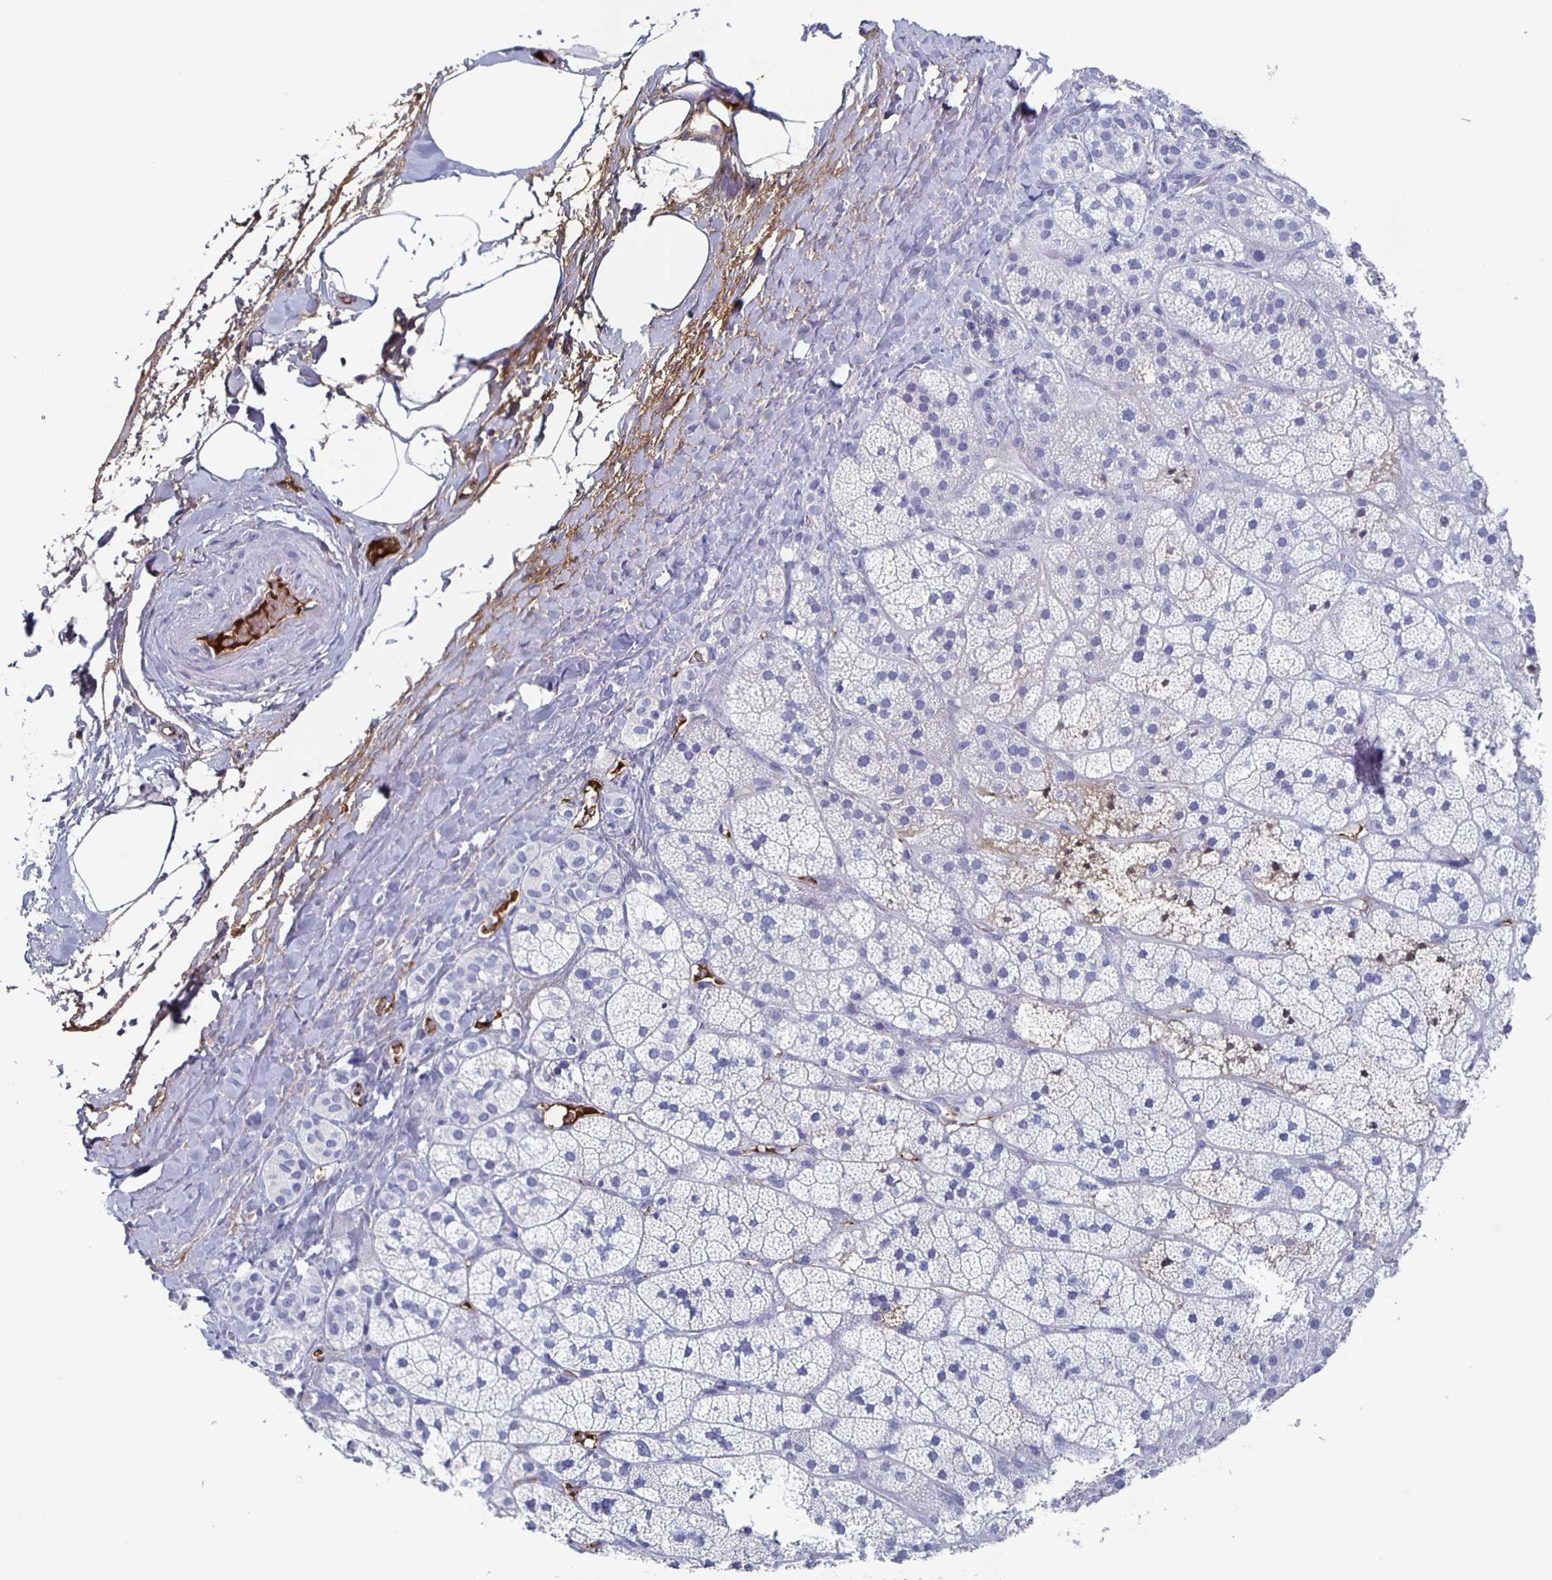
{"staining": {"intensity": "negative", "quantity": "none", "location": "none"}, "tissue": "adrenal gland", "cell_type": "Glandular cells", "image_type": "normal", "snomed": [{"axis": "morphology", "description": "Normal tissue, NOS"}, {"axis": "topography", "description": "Adrenal gland"}], "caption": "Glandular cells show no significant protein positivity in unremarkable adrenal gland. (Immunohistochemistry (ihc), brightfield microscopy, high magnification).", "gene": "FGA", "patient": {"sex": "male", "age": 57}}